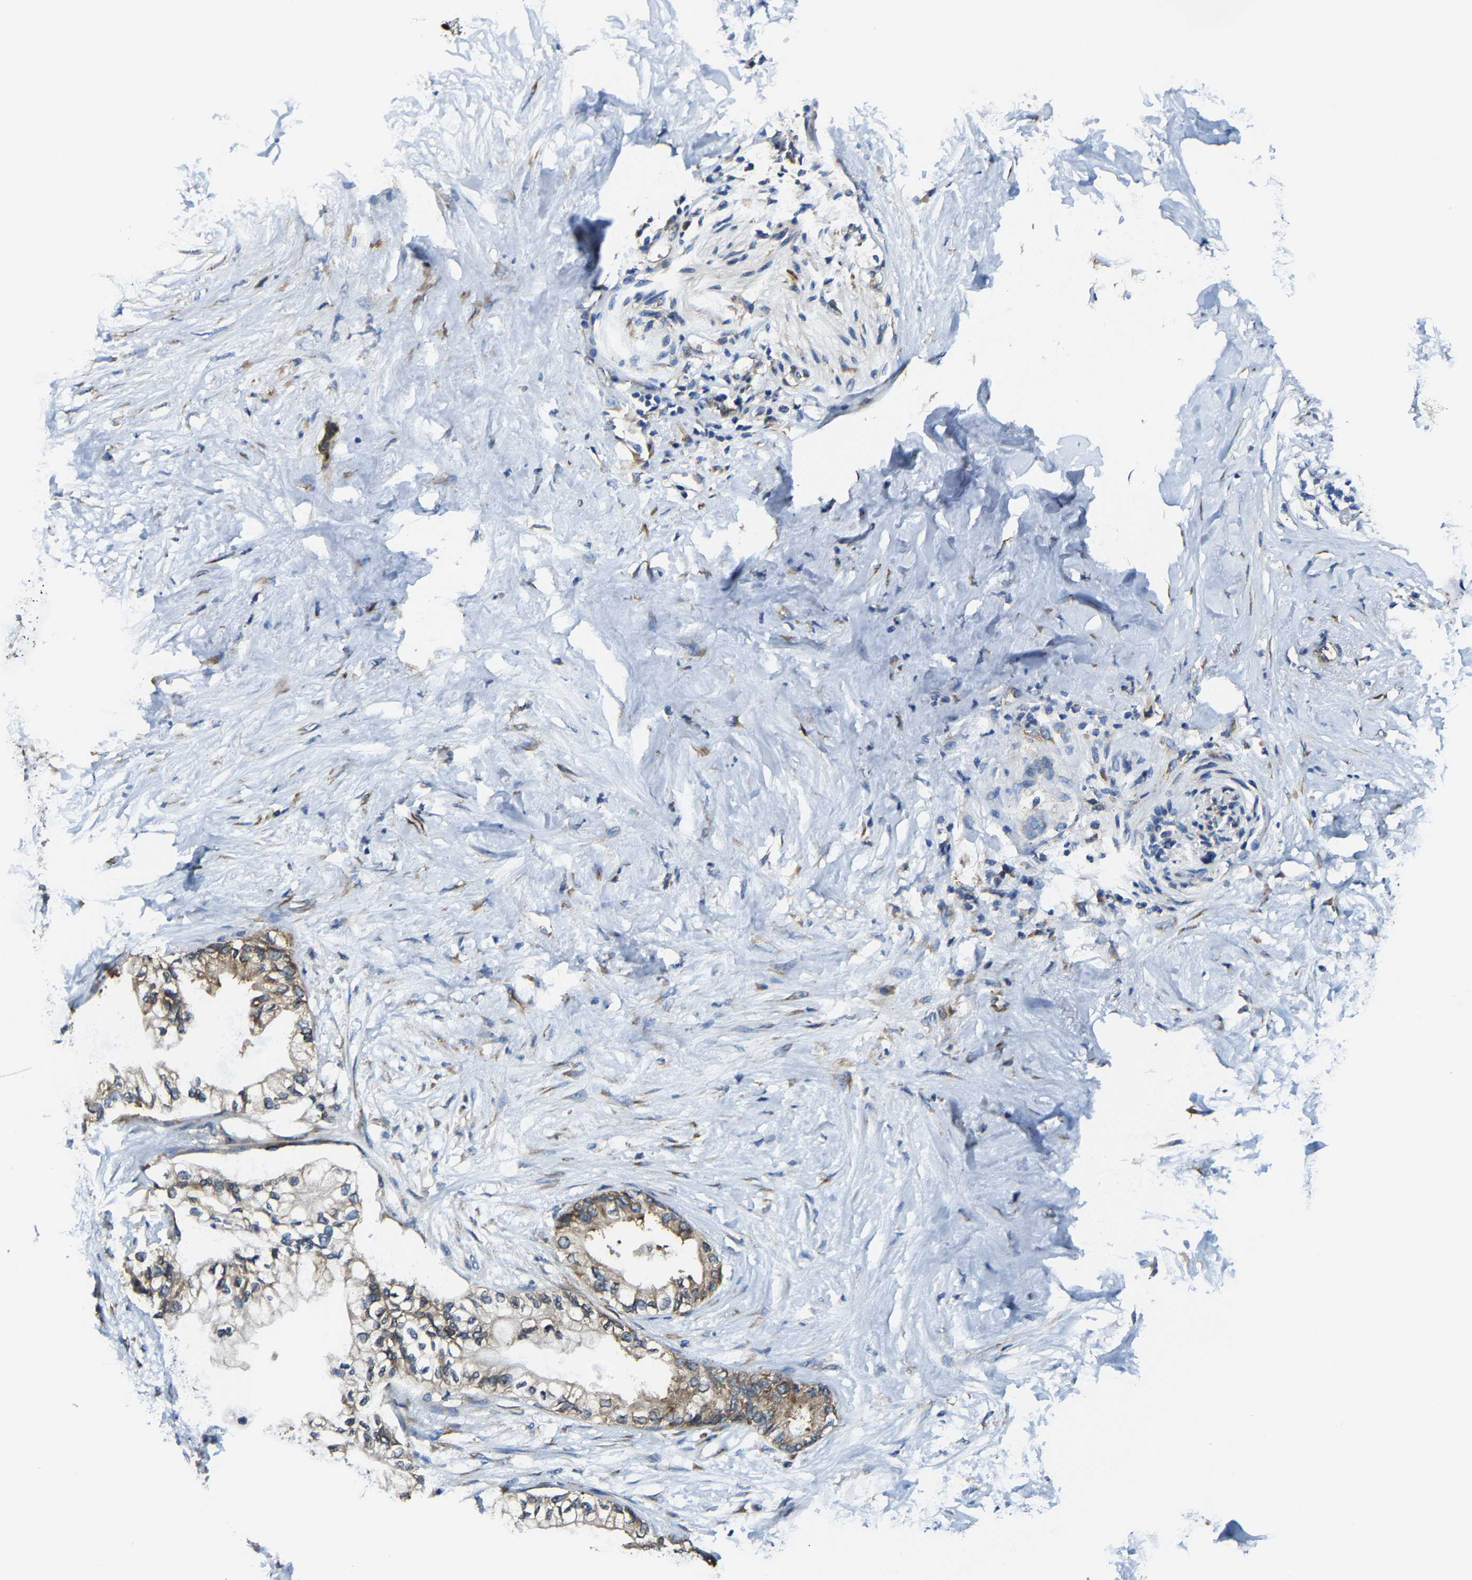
{"staining": {"intensity": "moderate", "quantity": ">75%", "location": "cytoplasmic/membranous"}, "tissue": "pancreatic cancer", "cell_type": "Tumor cells", "image_type": "cancer", "snomed": [{"axis": "morphology", "description": "Normal tissue, NOS"}, {"axis": "morphology", "description": "Adenocarcinoma, NOS"}, {"axis": "topography", "description": "Pancreas"}, {"axis": "topography", "description": "Duodenum"}], "caption": "Immunohistochemistry (IHC) histopathology image of neoplastic tissue: human pancreatic adenocarcinoma stained using immunohistochemistry shows medium levels of moderate protein expression localized specifically in the cytoplasmic/membranous of tumor cells, appearing as a cytoplasmic/membranous brown color.", "gene": "G3BP2", "patient": {"sex": "female", "age": 60}}